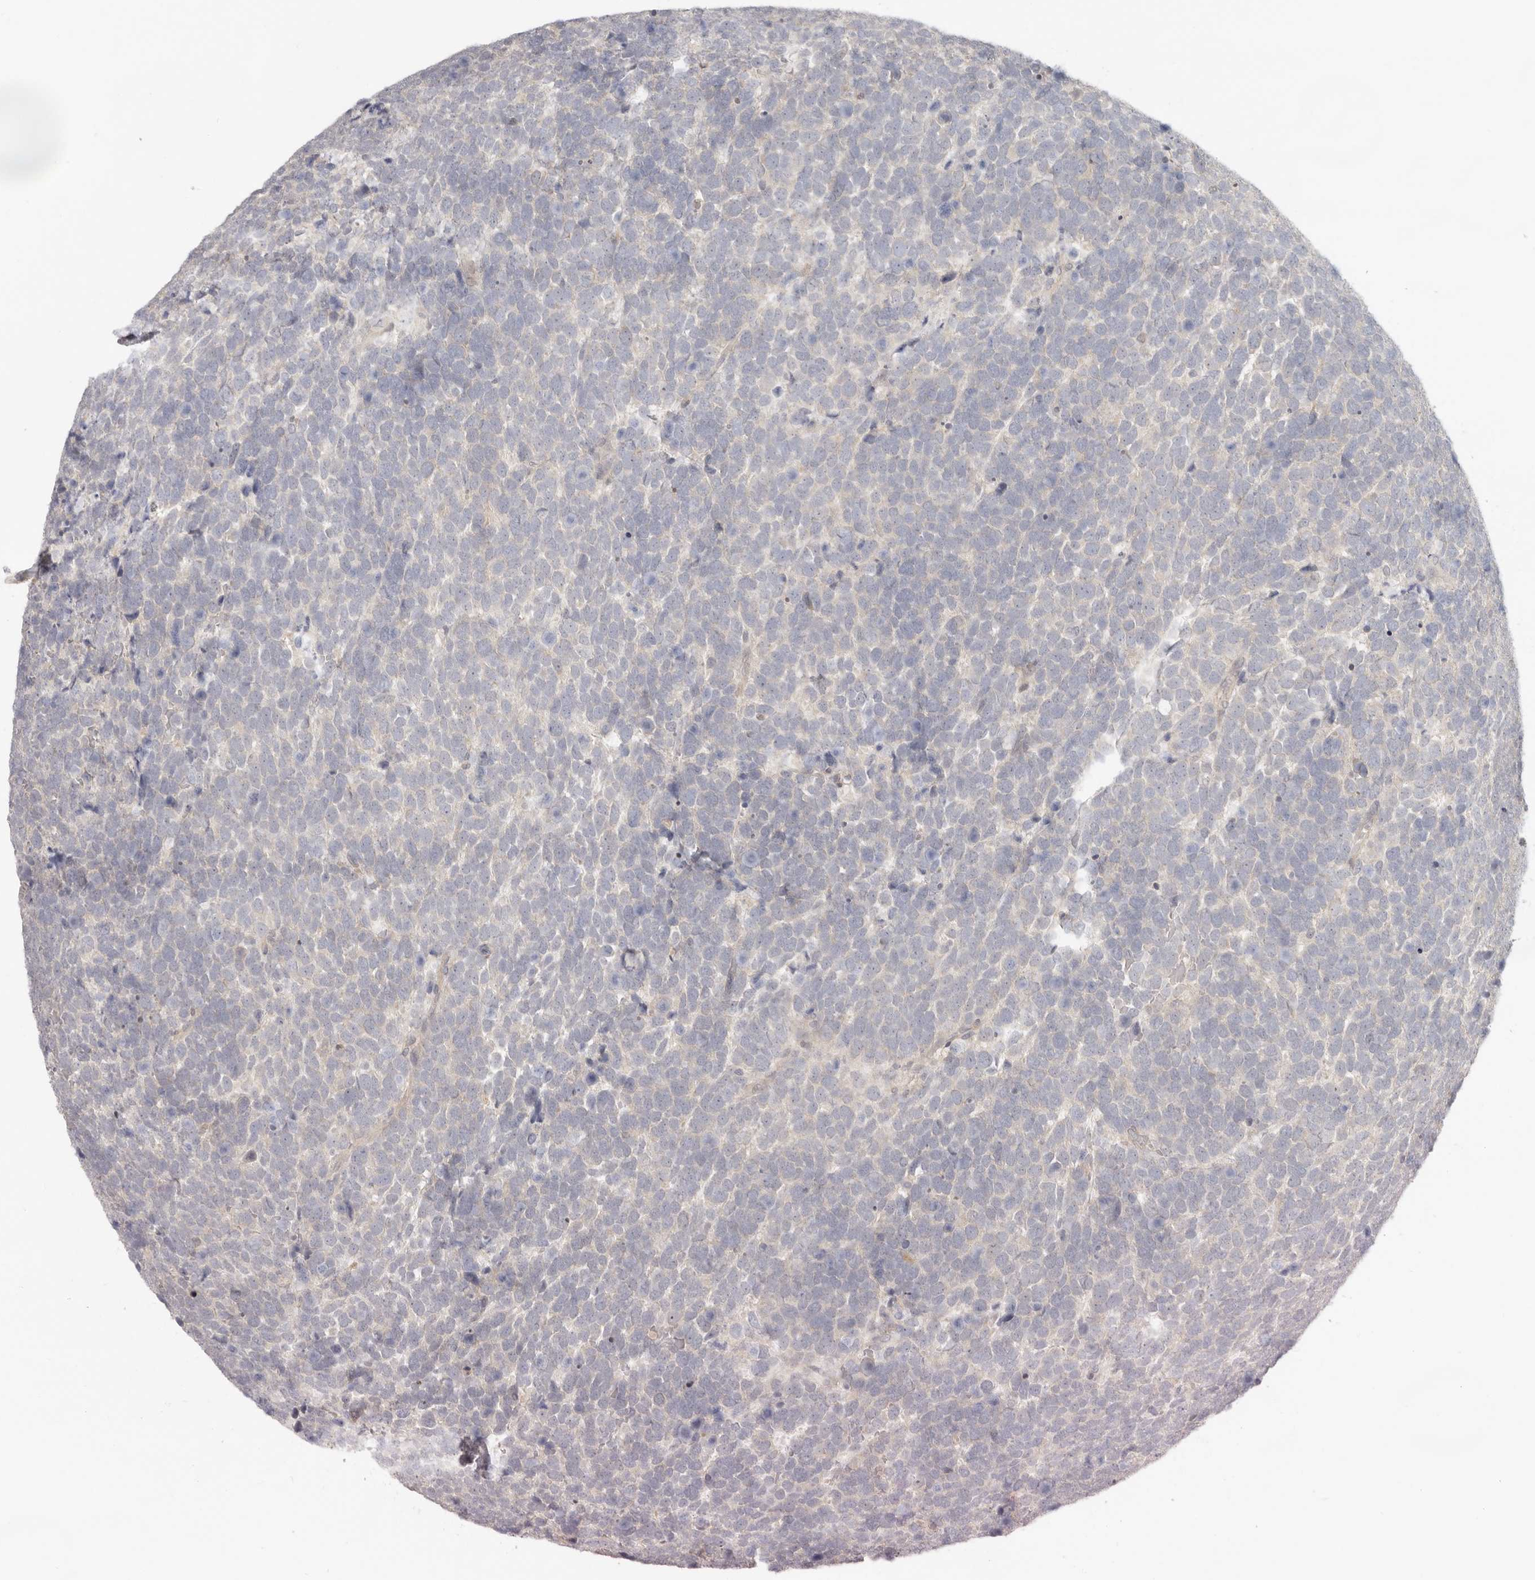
{"staining": {"intensity": "negative", "quantity": "none", "location": "none"}, "tissue": "urothelial cancer", "cell_type": "Tumor cells", "image_type": "cancer", "snomed": [{"axis": "morphology", "description": "Urothelial carcinoma, High grade"}, {"axis": "topography", "description": "Urinary bladder"}], "caption": "IHC of human high-grade urothelial carcinoma reveals no staining in tumor cells.", "gene": "AHDC1", "patient": {"sex": "female", "age": 82}}